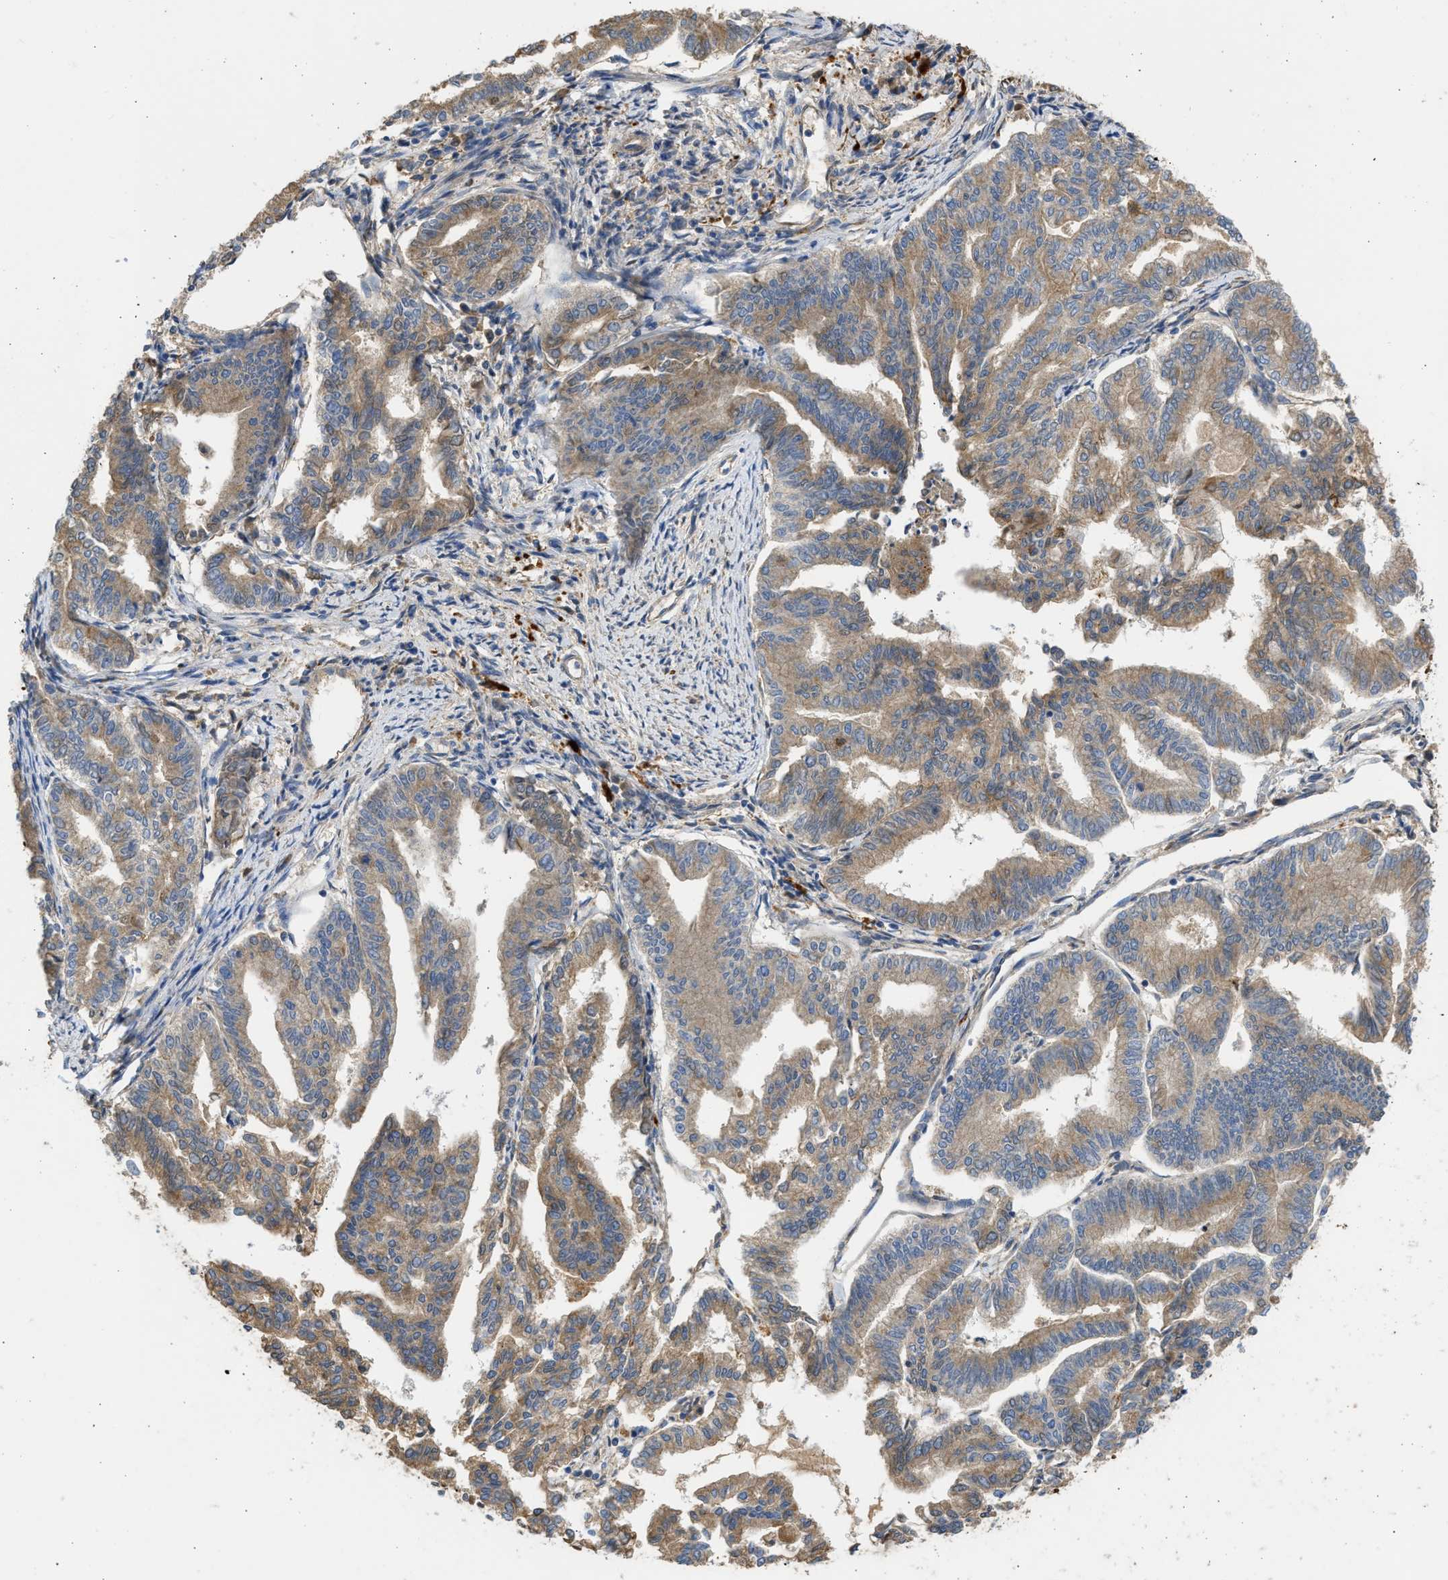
{"staining": {"intensity": "moderate", "quantity": ">75%", "location": "cytoplasmic/membranous"}, "tissue": "endometrial cancer", "cell_type": "Tumor cells", "image_type": "cancer", "snomed": [{"axis": "morphology", "description": "Adenocarcinoma, NOS"}, {"axis": "topography", "description": "Endometrium"}], "caption": "Human endometrial cancer stained with a protein marker displays moderate staining in tumor cells.", "gene": "CSRNP2", "patient": {"sex": "female", "age": 79}}